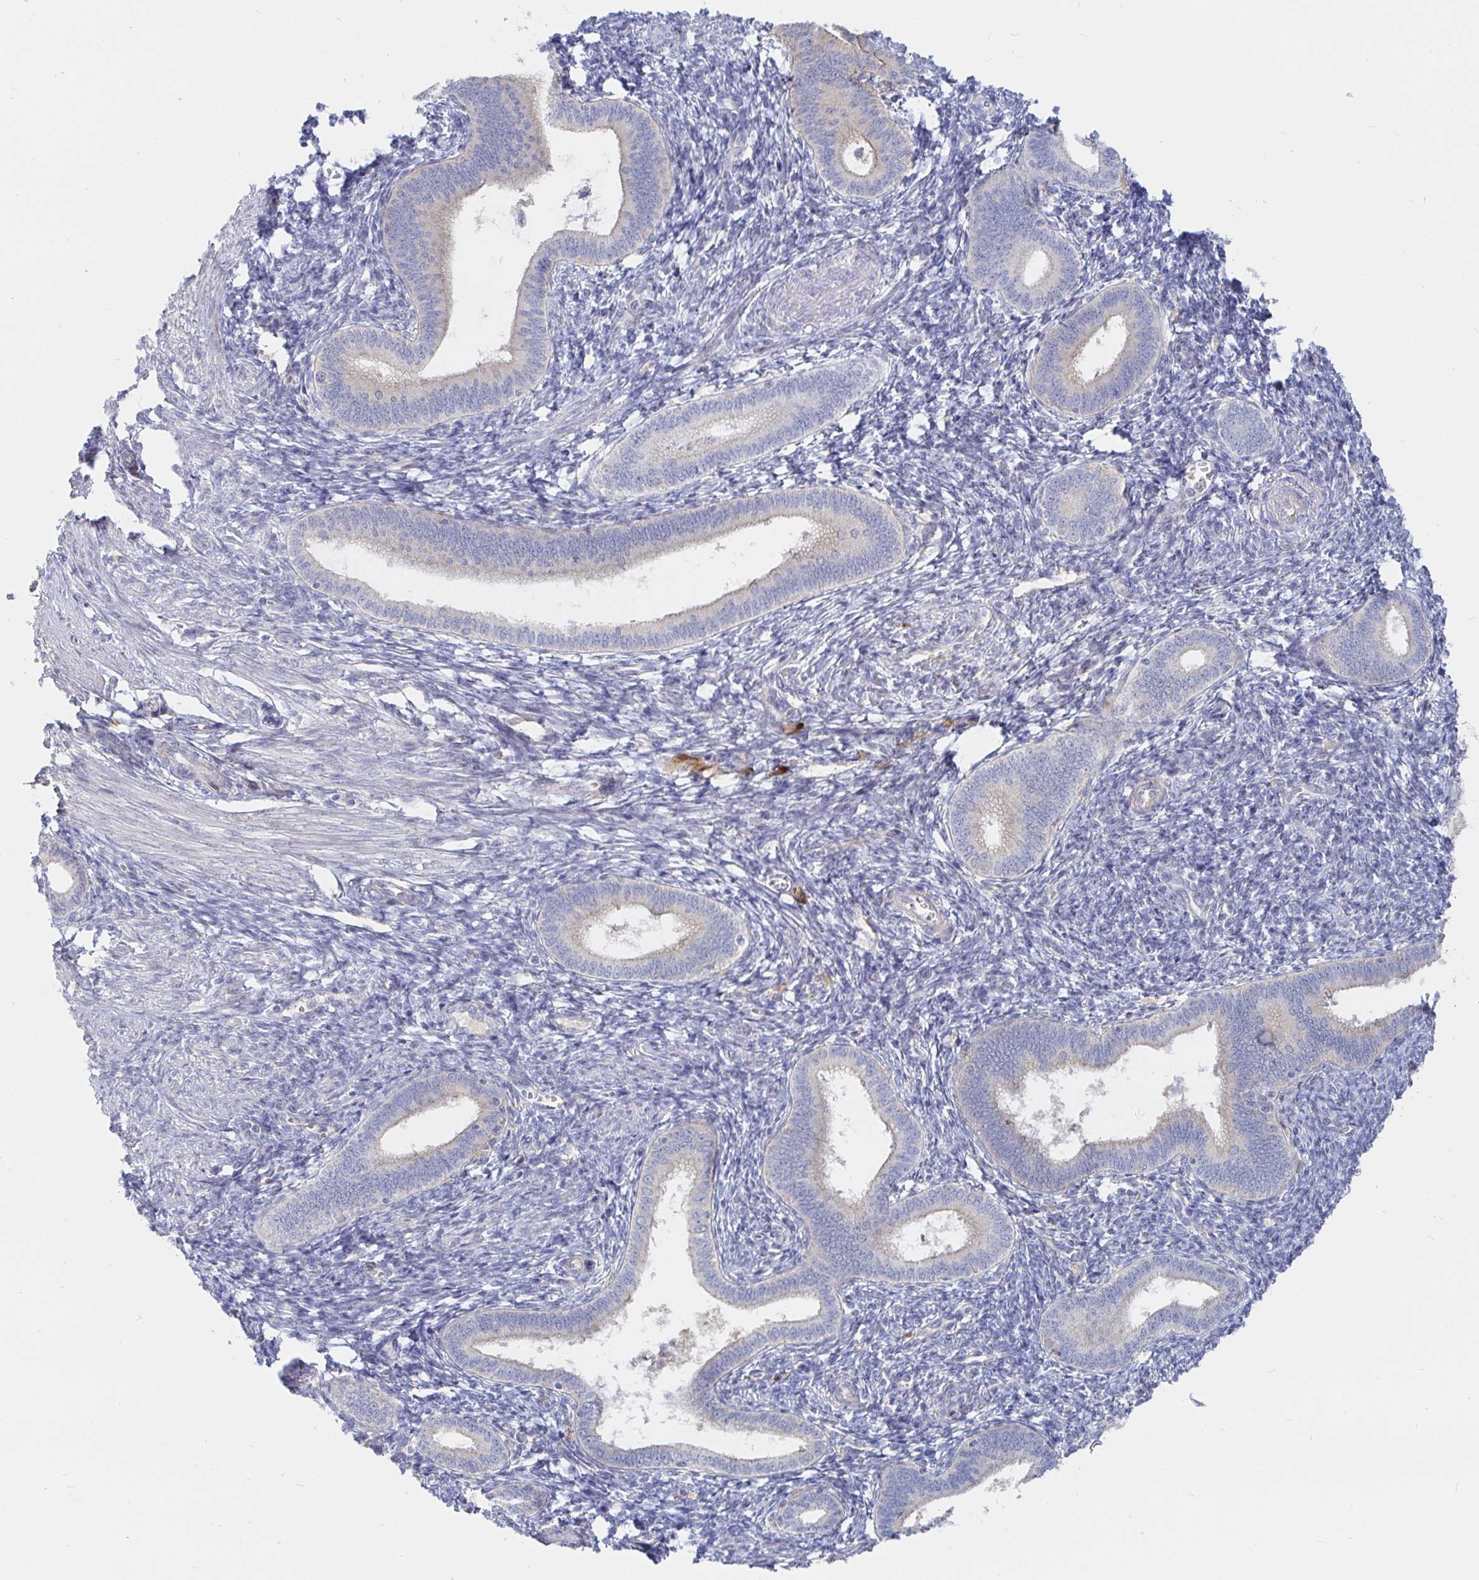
{"staining": {"intensity": "negative", "quantity": "none", "location": "none"}, "tissue": "endometrium", "cell_type": "Cells in endometrial stroma", "image_type": "normal", "snomed": [{"axis": "morphology", "description": "Normal tissue, NOS"}, {"axis": "topography", "description": "Endometrium"}], "caption": "This is a micrograph of IHC staining of benign endometrium, which shows no expression in cells in endometrial stroma. (DAB immunohistochemistry with hematoxylin counter stain).", "gene": "KCTD19", "patient": {"sex": "female", "age": 41}}